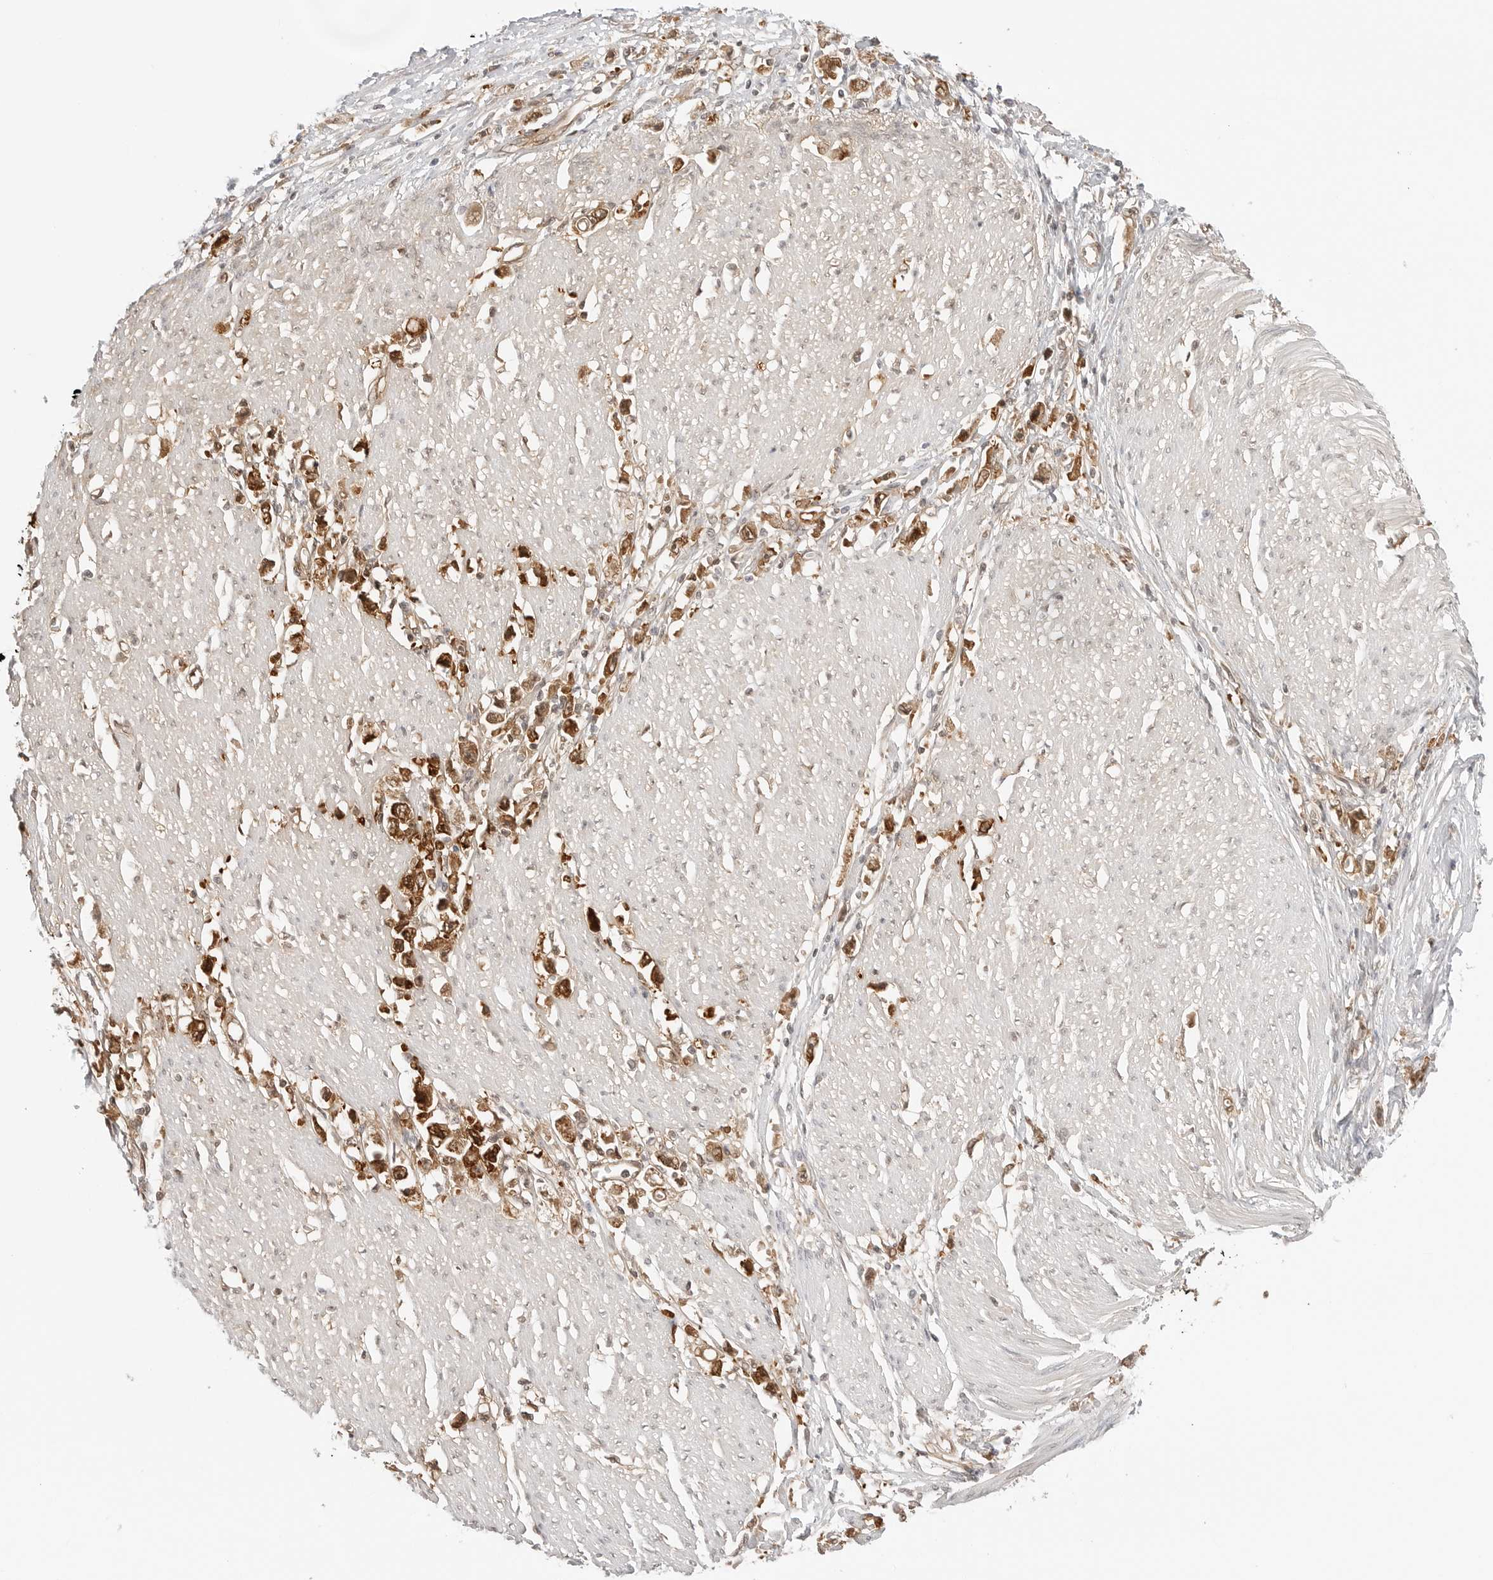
{"staining": {"intensity": "strong", "quantity": ">75%", "location": "cytoplasmic/membranous,nuclear"}, "tissue": "stomach cancer", "cell_type": "Tumor cells", "image_type": "cancer", "snomed": [{"axis": "morphology", "description": "Adenocarcinoma, NOS"}, {"axis": "topography", "description": "Stomach"}], "caption": "Protein expression analysis of stomach cancer (adenocarcinoma) displays strong cytoplasmic/membranous and nuclear staining in approximately >75% of tumor cells.", "gene": "NUDC", "patient": {"sex": "female", "age": 59}}